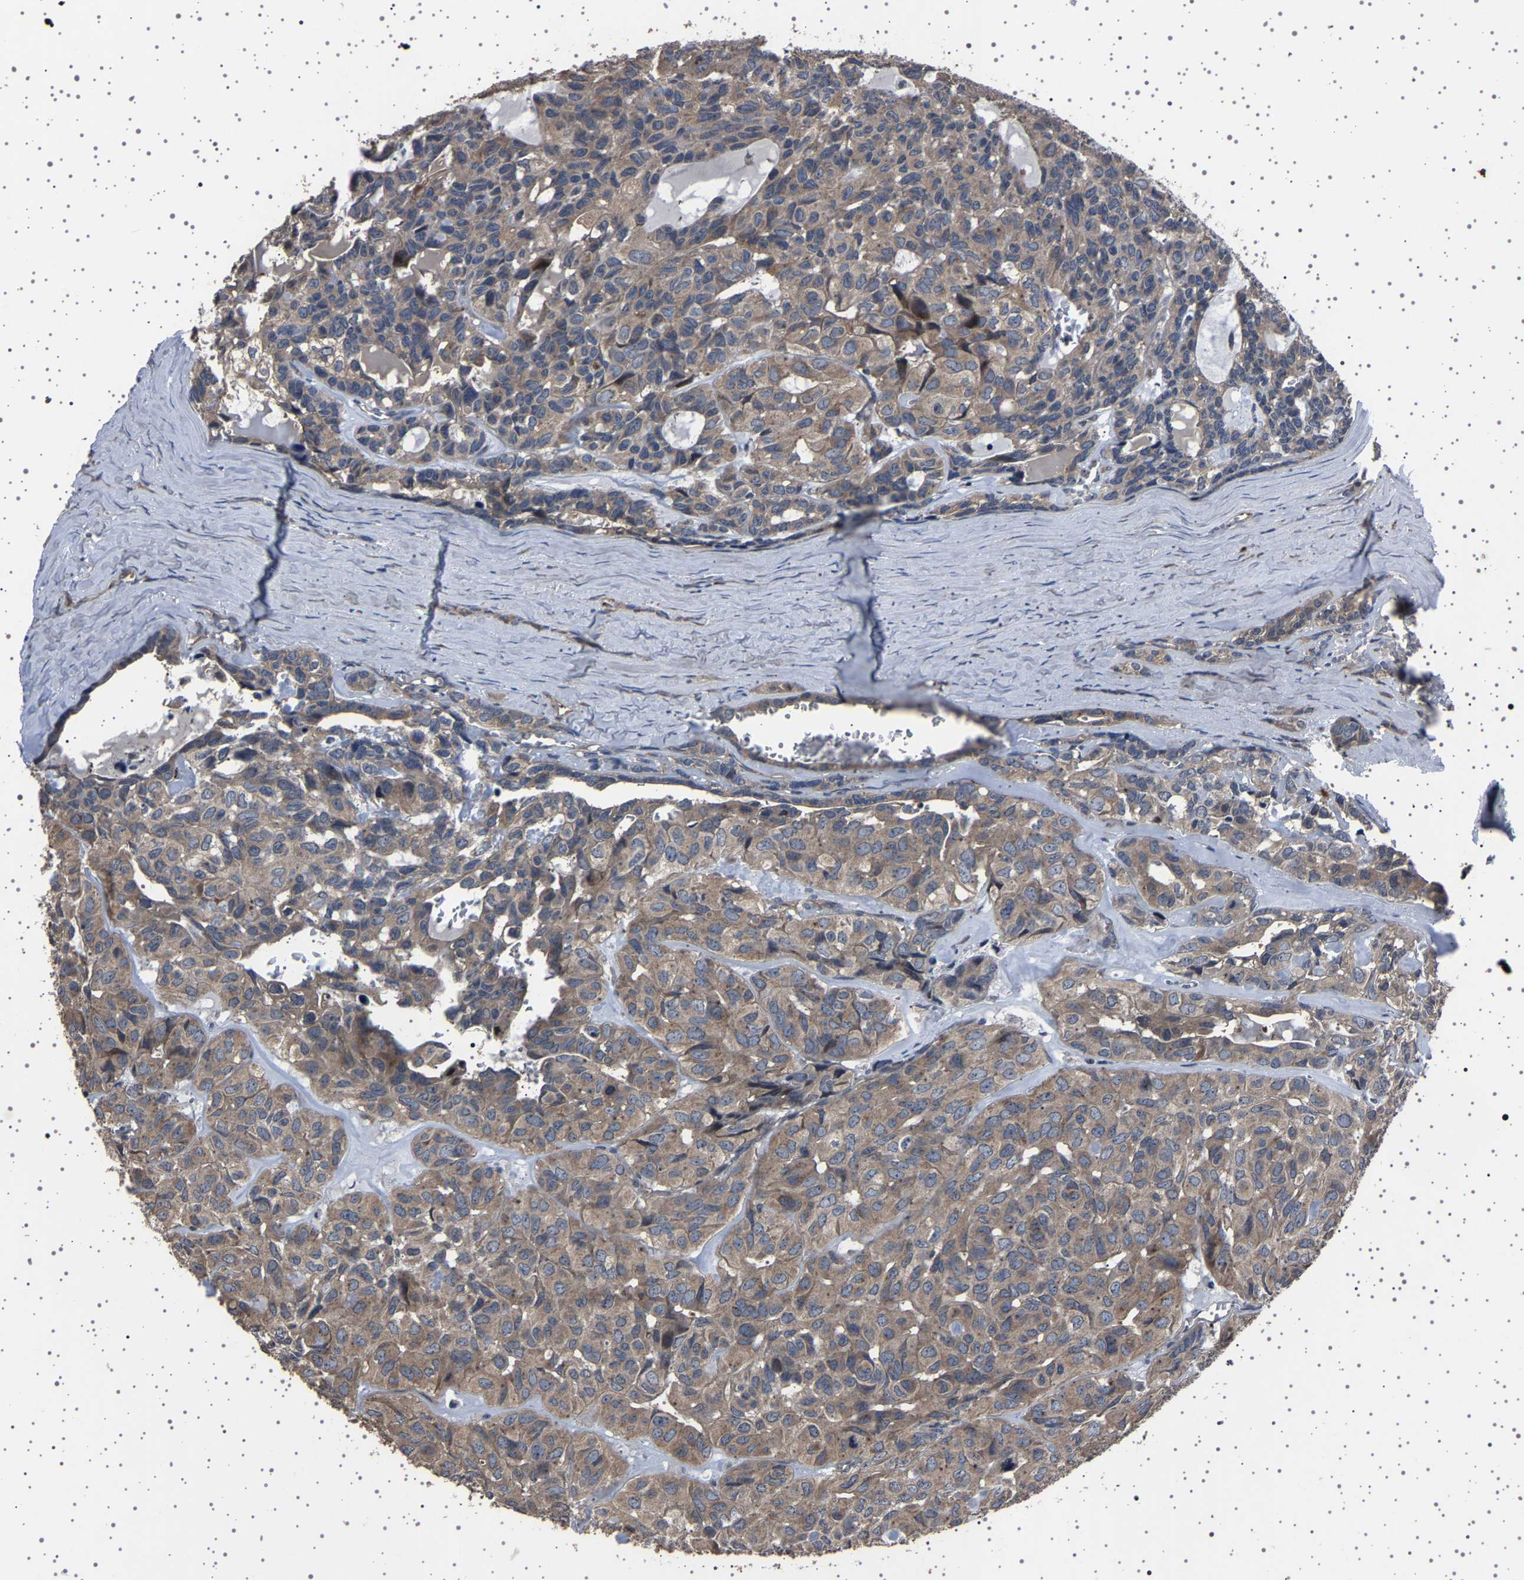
{"staining": {"intensity": "weak", "quantity": ">75%", "location": "cytoplasmic/membranous"}, "tissue": "head and neck cancer", "cell_type": "Tumor cells", "image_type": "cancer", "snomed": [{"axis": "morphology", "description": "Adenocarcinoma, NOS"}, {"axis": "topography", "description": "Salivary gland, NOS"}, {"axis": "topography", "description": "Head-Neck"}], "caption": "IHC histopathology image of neoplastic tissue: human head and neck cancer stained using IHC shows low levels of weak protein expression localized specifically in the cytoplasmic/membranous of tumor cells, appearing as a cytoplasmic/membranous brown color.", "gene": "NCKAP1", "patient": {"sex": "female", "age": 76}}